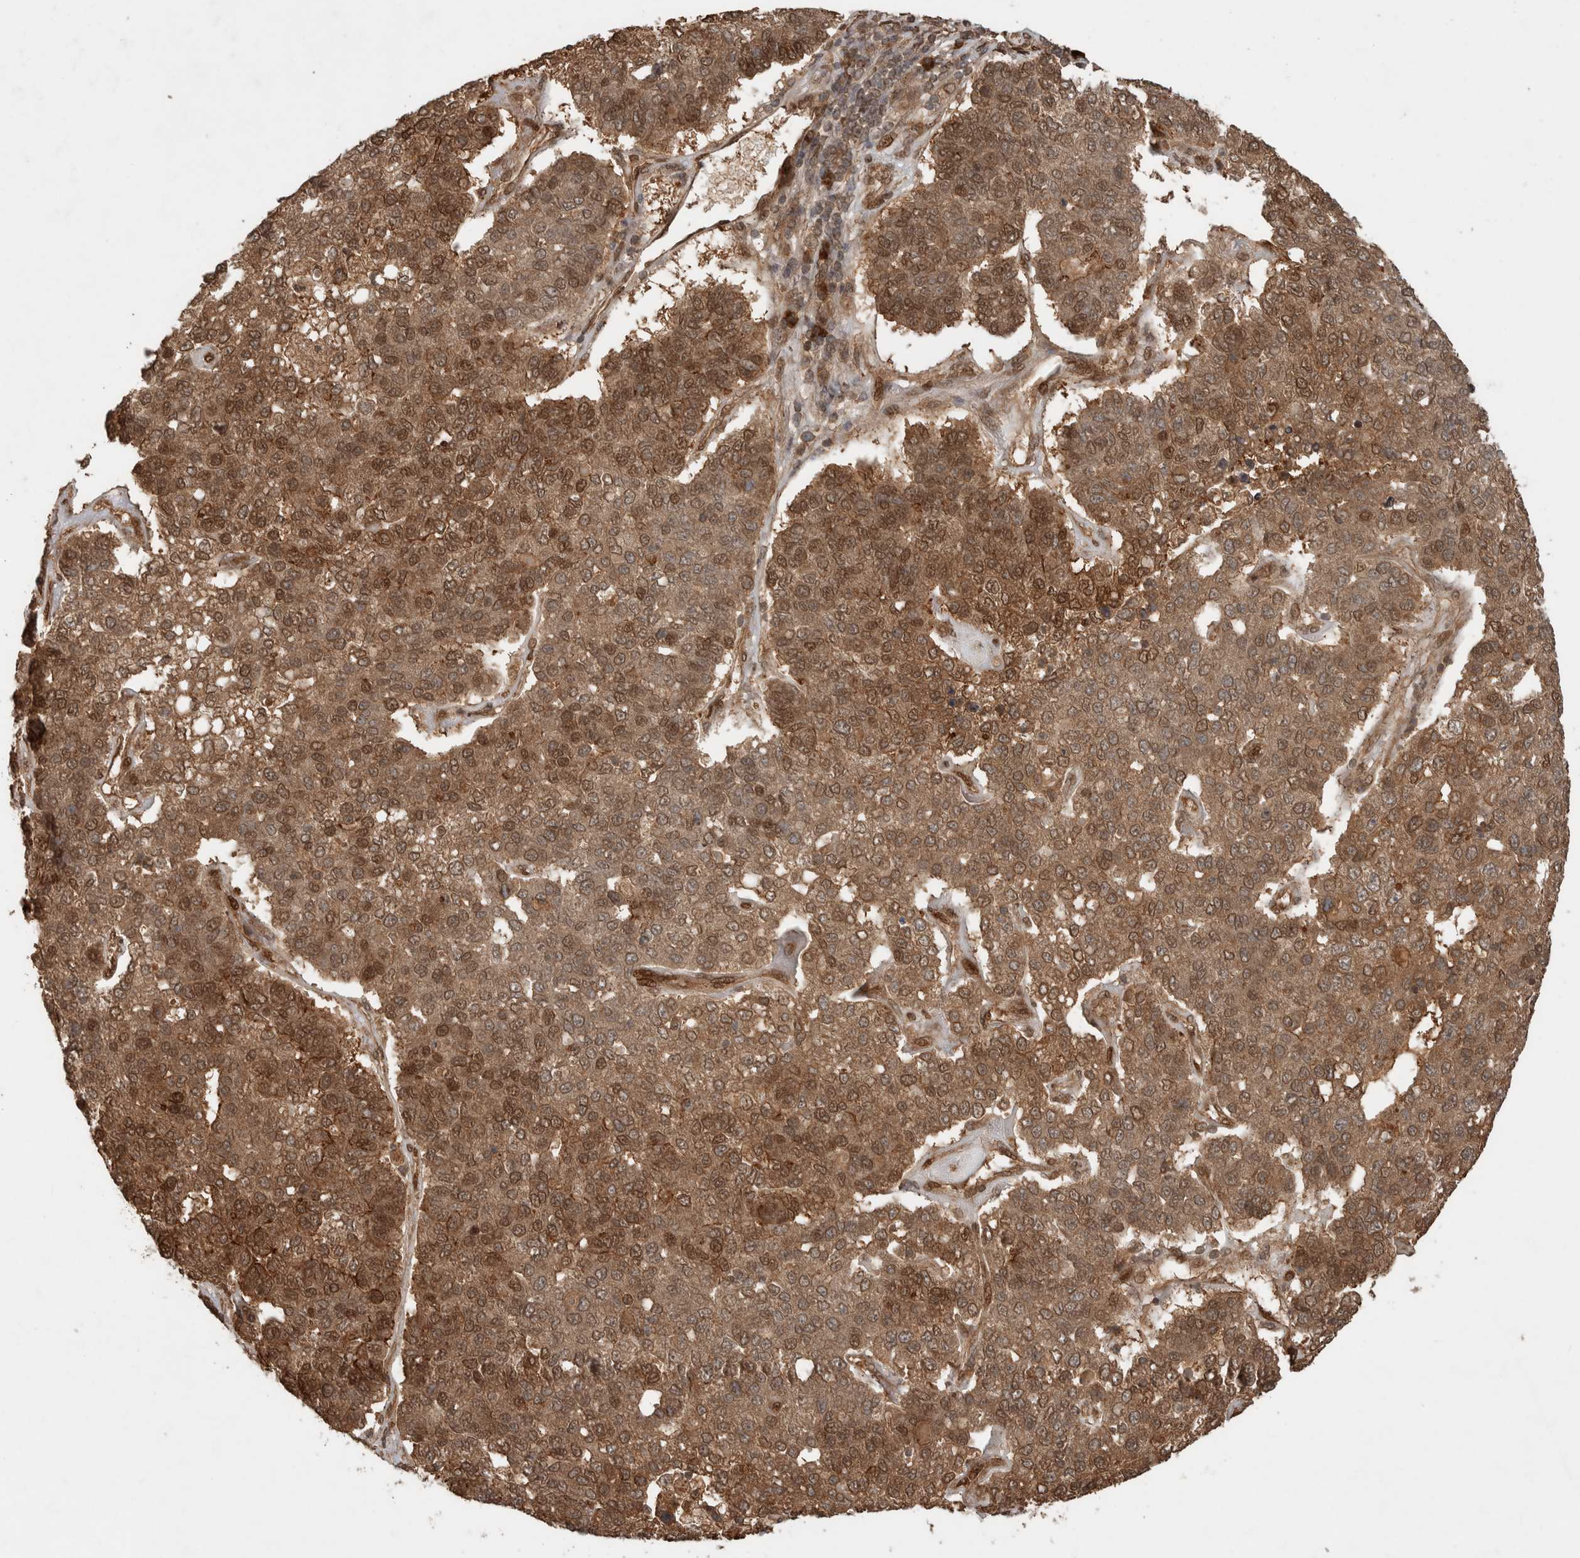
{"staining": {"intensity": "moderate", "quantity": ">75%", "location": "cytoplasmic/membranous,nuclear"}, "tissue": "pancreatic cancer", "cell_type": "Tumor cells", "image_type": "cancer", "snomed": [{"axis": "morphology", "description": "Adenocarcinoma, NOS"}, {"axis": "topography", "description": "Pancreas"}], "caption": "Protein staining exhibits moderate cytoplasmic/membranous and nuclear expression in about >75% of tumor cells in pancreatic adenocarcinoma.", "gene": "CNTROB", "patient": {"sex": "female", "age": 61}}